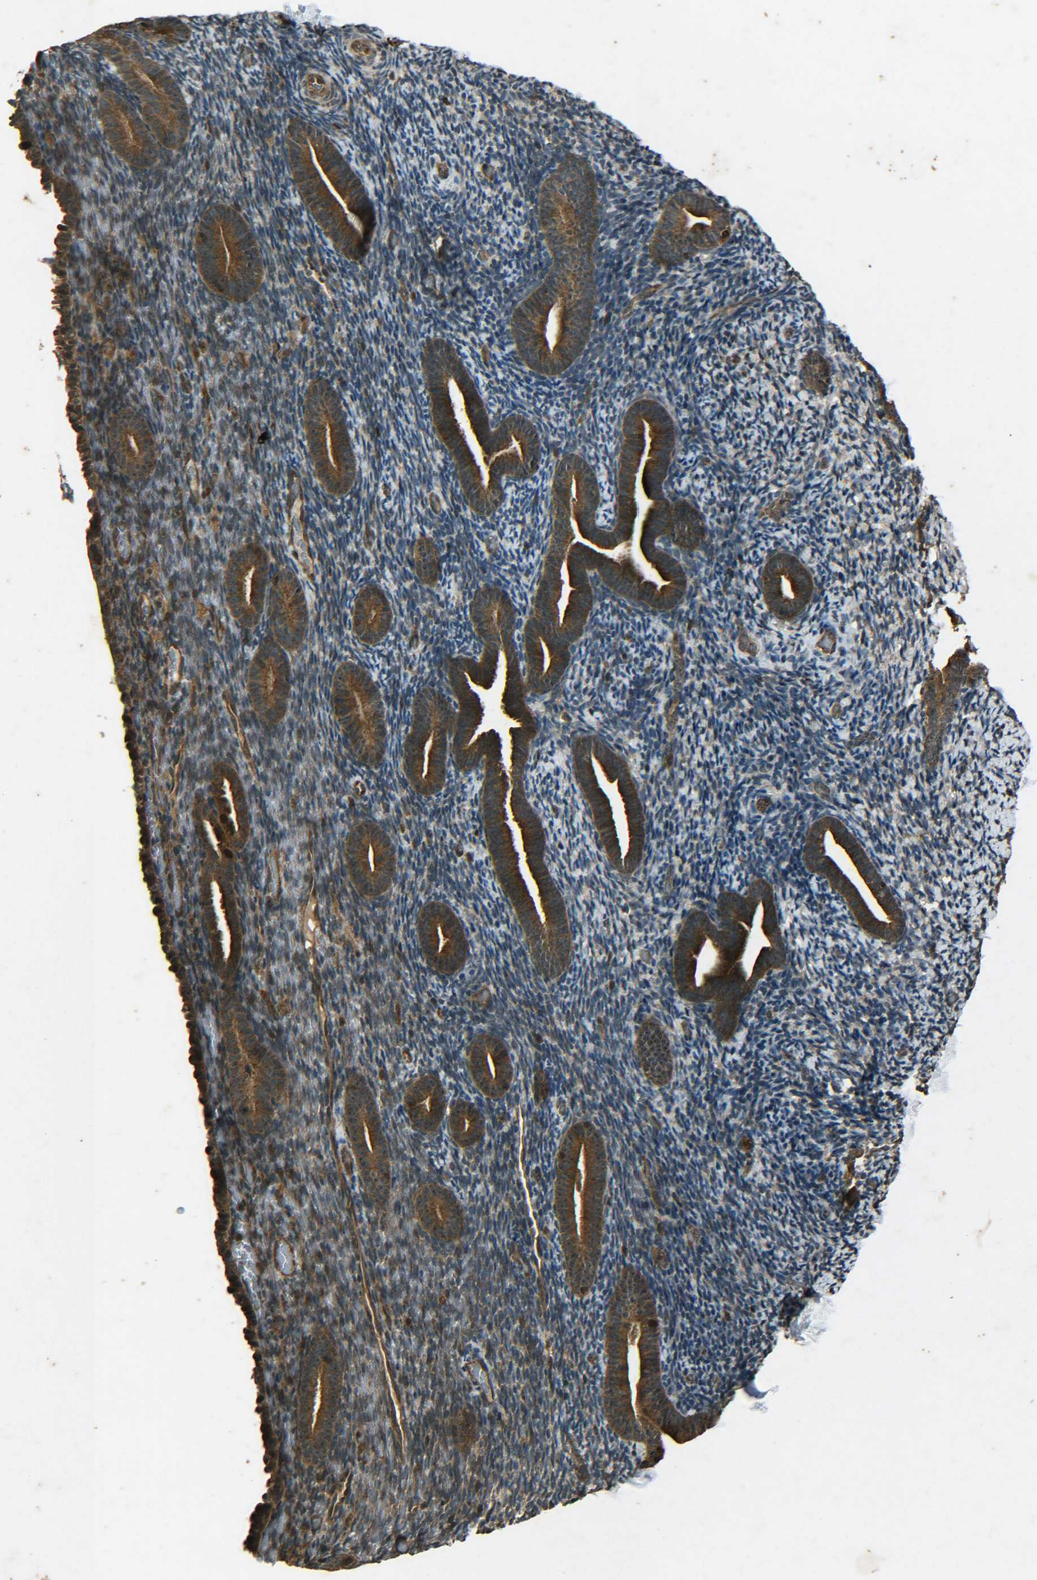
{"staining": {"intensity": "weak", "quantity": "25%-75%", "location": "cytoplasmic/membranous"}, "tissue": "endometrium", "cell_type": "Cells in endometrial stroma", "image_type": "normal", "snomed": [{"axis": "morphology", "description": "Normal tissue, NOS"}, {"axis": "topography", "description": "Endometrium"}], "caption": "This photomicrograph reveals unremarkable endometrium stained with immunohistochemistry to label a protein in brown. The cytoplasmic/membranous of cells in endometrial stroma show weak positivity for the protein. Nuclei are counter-stained blue.", "gene": "PLK2", "patient": {"sex": "female", "age": 51}}